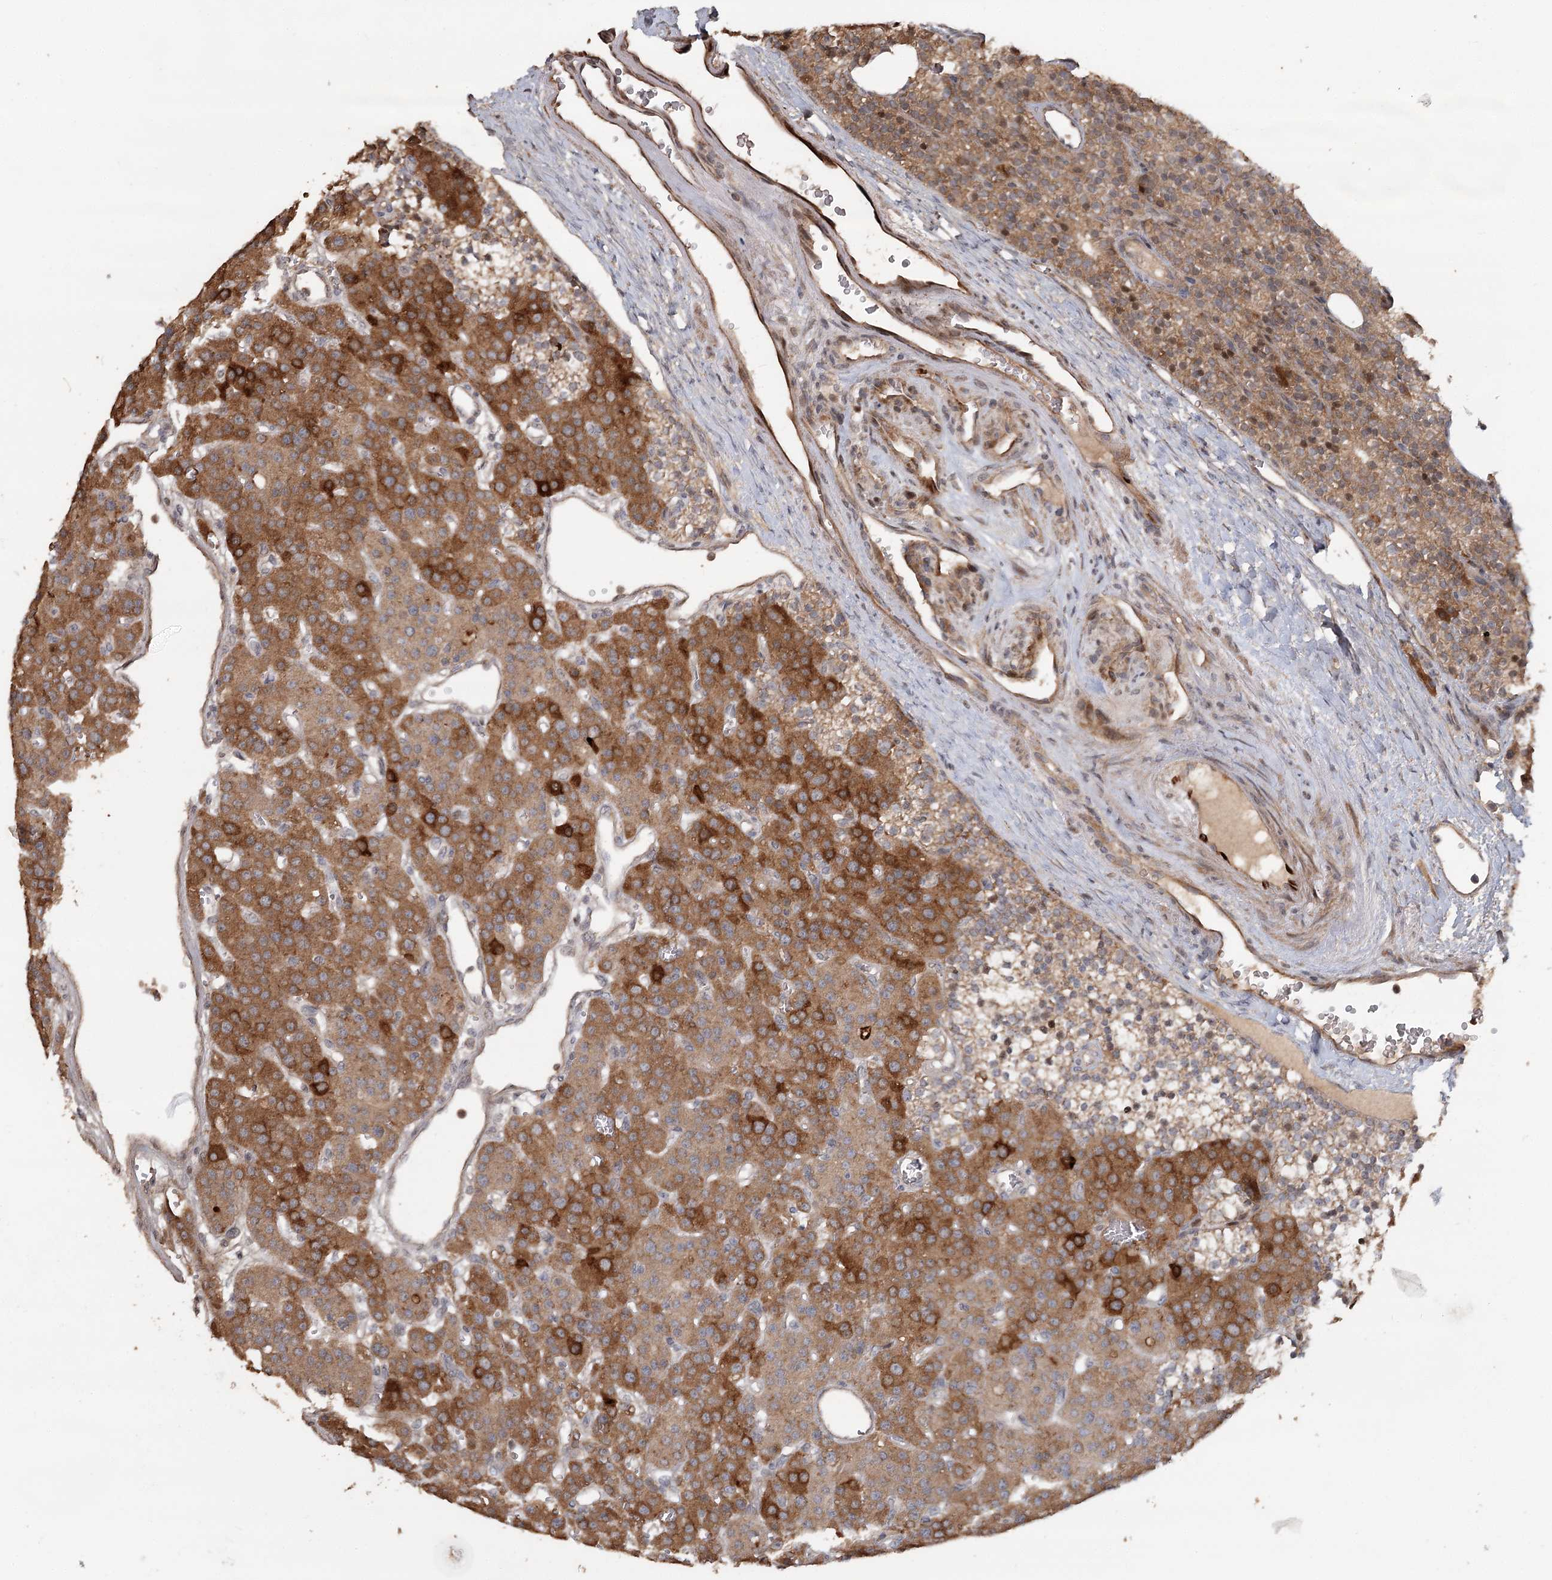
{"staining": {"intensity": "moderate", "quantity": ">75%", "location": "cytoplasmic/membranous"}, "tissue": "parathyroid gland", "cell_type": "Glandular cells", "image_type": "normal", "snomed": [{"axis": "morphology", "description": "Normal tissue, NOS"}, {"axis": "morphology", "description": "Adenoma, NOS"}, {"axis": "topography", "description": "Parathyroid gland"}], "caption": "Immunohistochemistry staining of unremarkable parathyroid gland, which shows medium levels of moderate cytoplasmic/membranous staining in approximately >75% of glandular cells indicating moderate cytoplasmic/membranous protein expression. The staining was performed using DAB (3,3'-diaminobenzidine) (brown) for protein detection and nuclei were counterstained in hematoxylin (blue).", "gene": "OBSL1", "patient": {"sex": "female", "age": 81}}